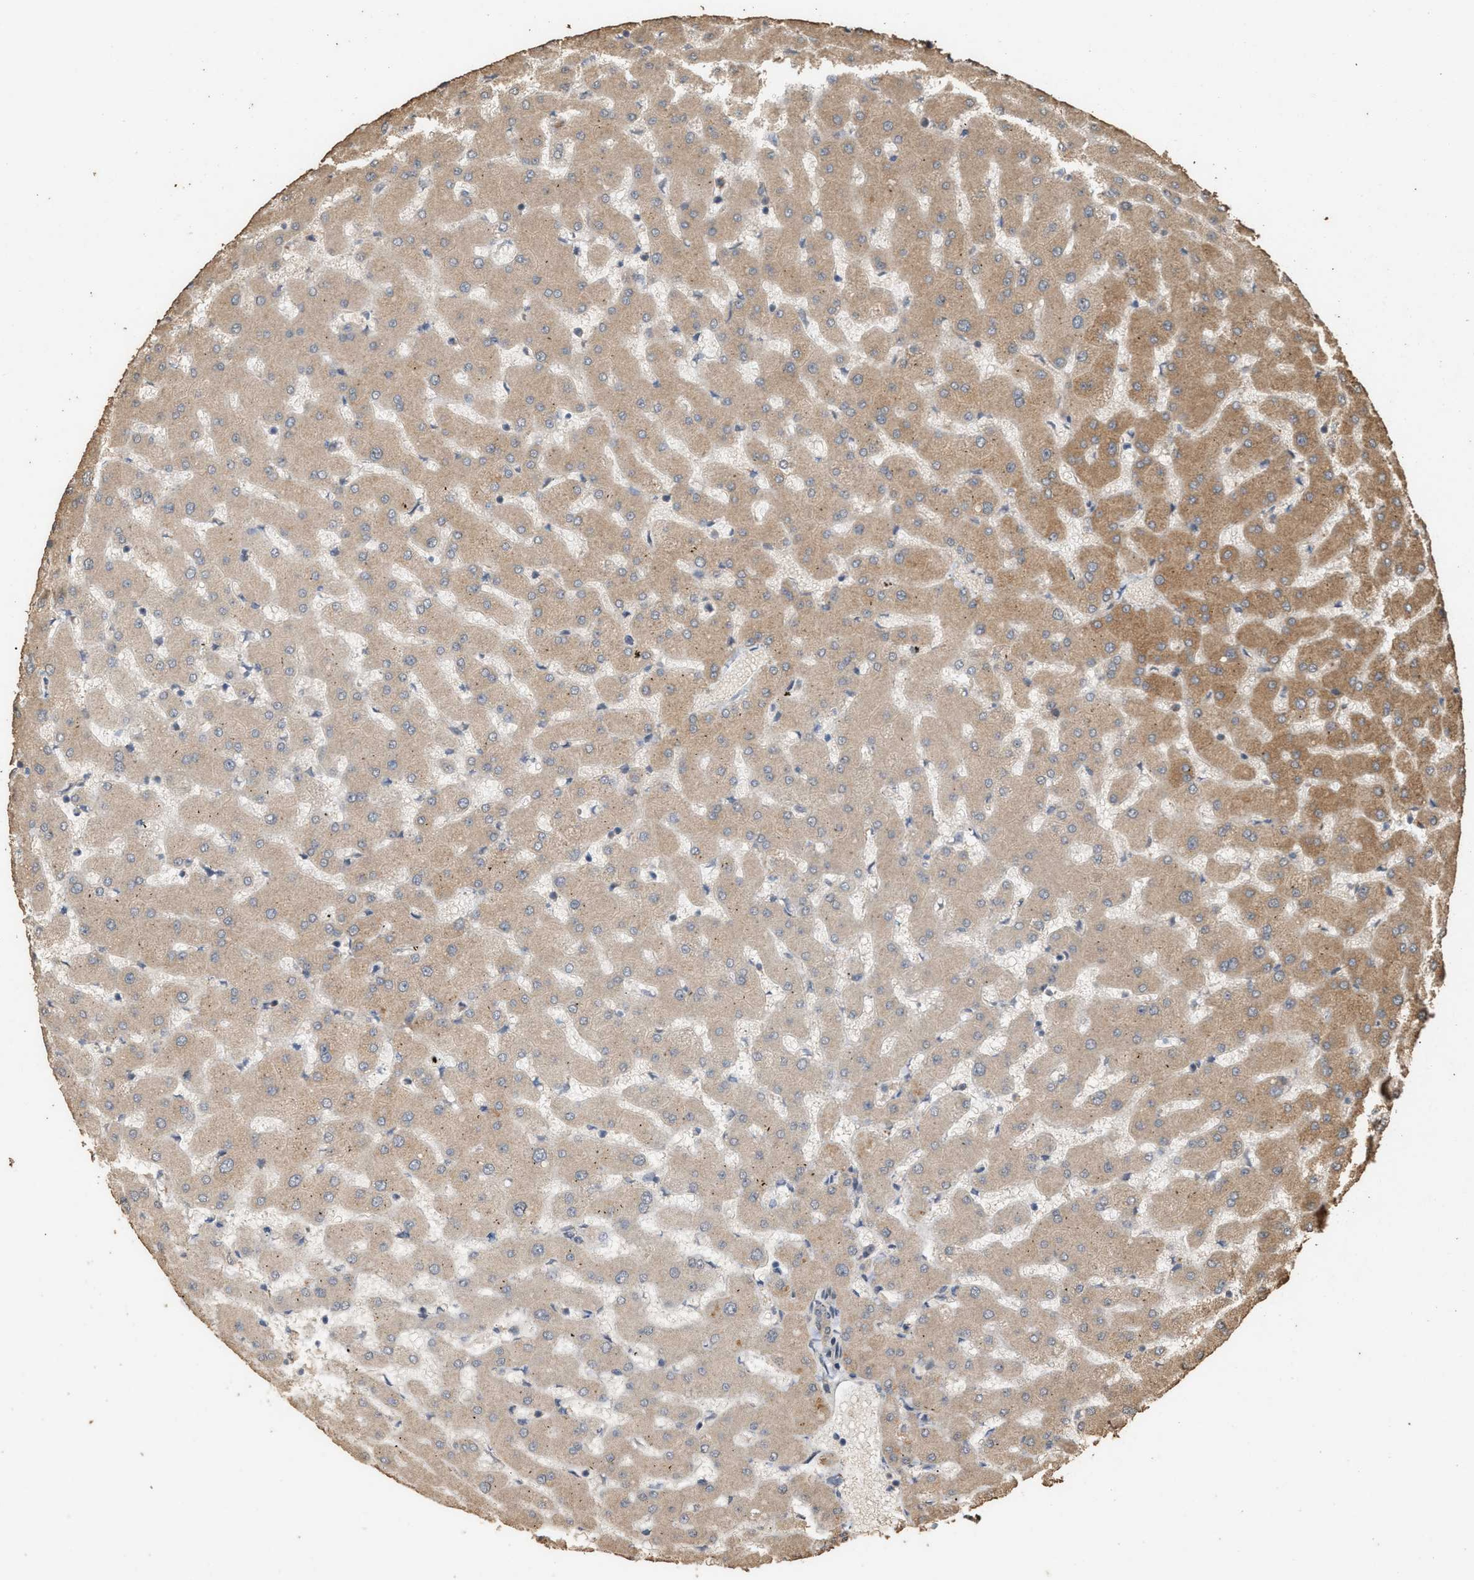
{"staining": {"intensity": "weak", "quantity": ">75%", "location": "cytoplasmic/membranous"}, "tissue": "liver", "cell_type": "Cholangiocytes", "image_type": "normal", "snomed": [{"axis": "morphology", "description": "Normal tissue, NOS"}, {"axis": "topography", "description": "Liver"}], "caption": "Weak cytoplasmic/membranous positivity is appreciated in approximately >75% of cholangiocytes in benign liver.", "gene": "DCAF7", "patient": {"sex": "female", "age": 63}}